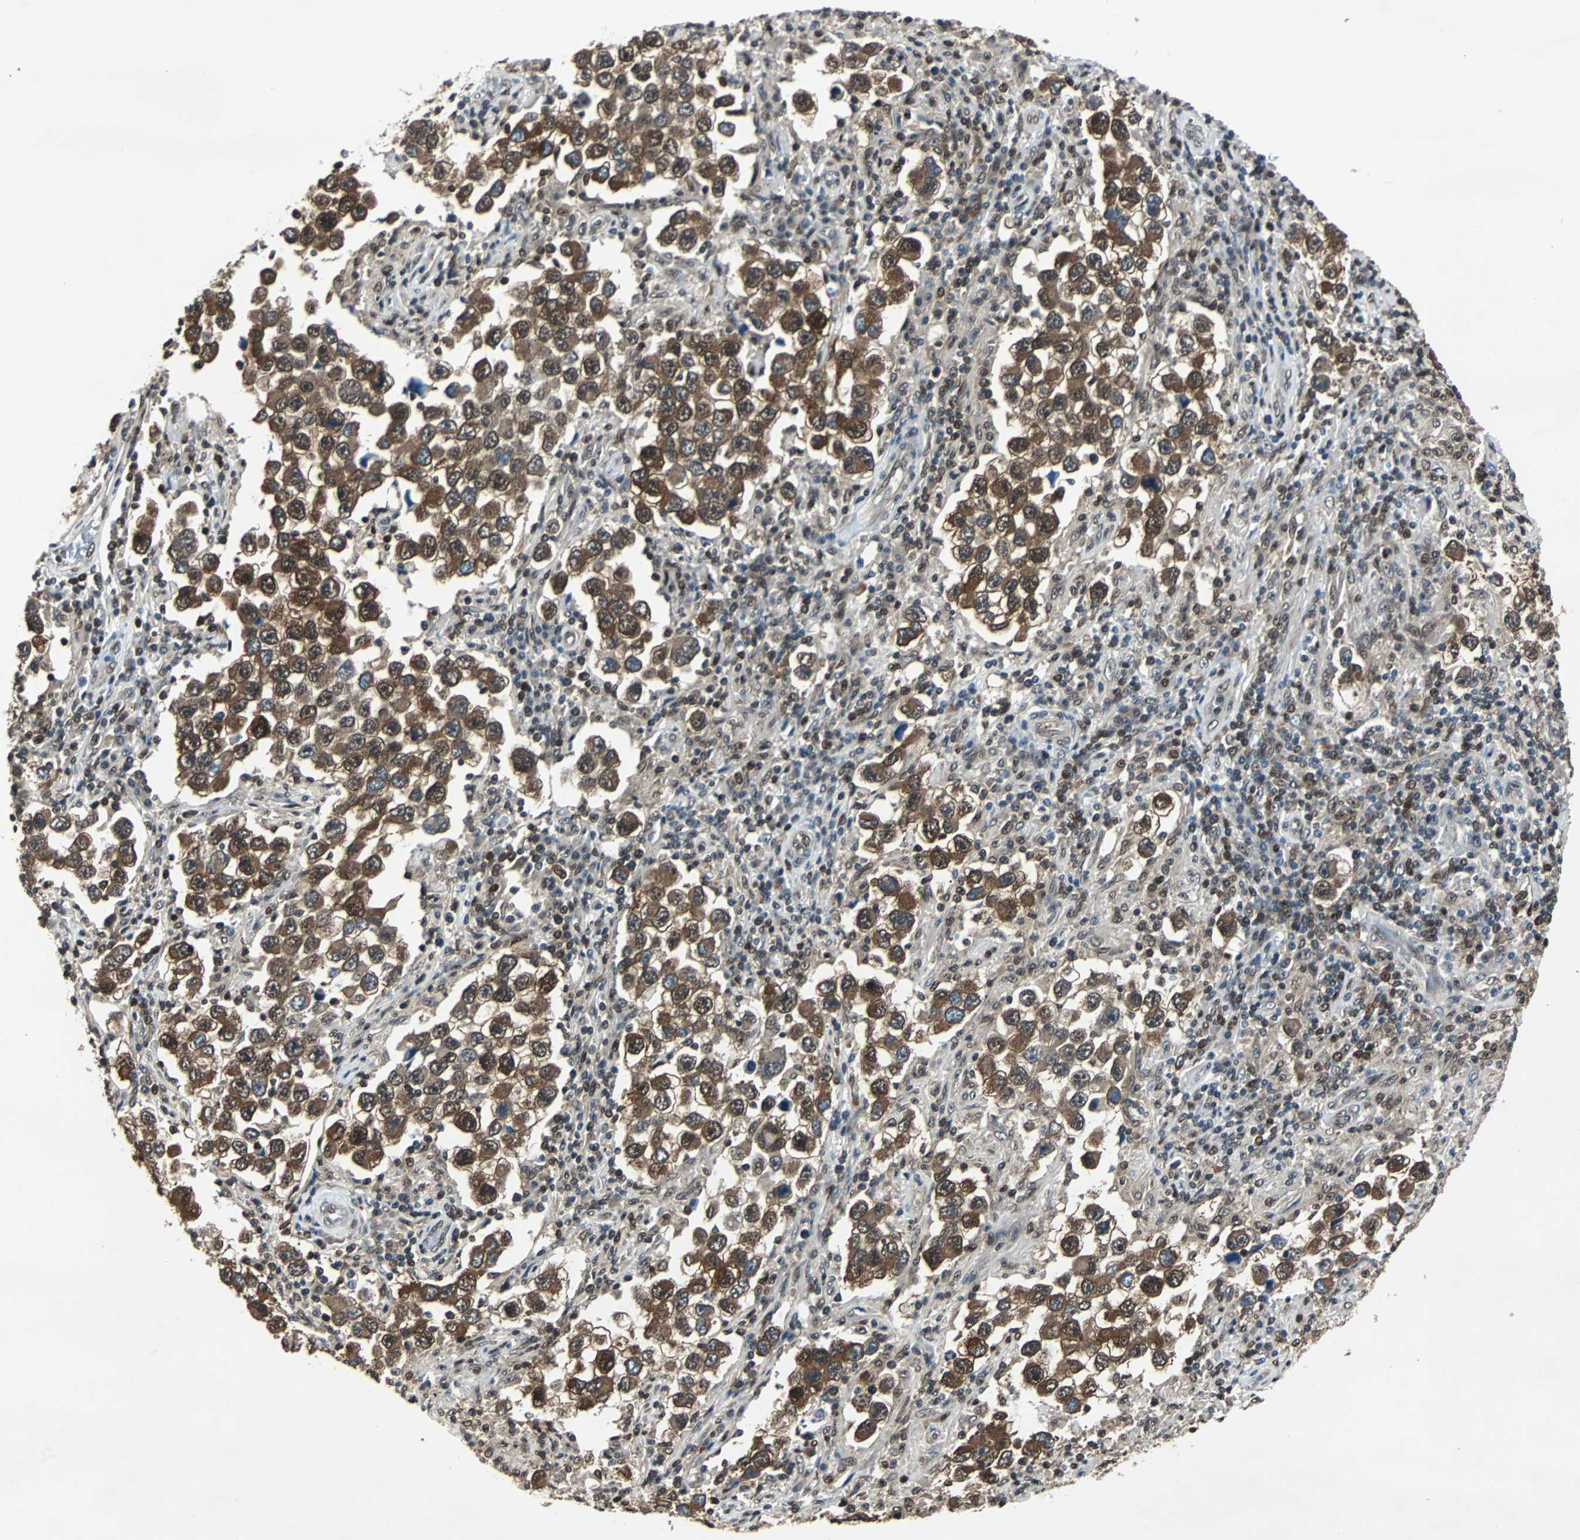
{"staining": {"intensity": "strong", "quantity": ">75%", "location": "cytoplasmic/membranous"}, "tissue": "testis cancer", "cell_type": "Tumor cells", "image_type": "cancer", "snomed": [{"axis": "morphology", "description": "Carcinoma, Embryonal, NOS"}, {"axis": "topography", "description": "Testis"}], "caption": "Protein staining by immunohistochemistry shows strong cytoplasmic/membranous positivity in approximately >75% of tumor cells in testis embryonal carcinoma. Immunohistochemistry stains the protein in brown and the nuclei are stained blue.", "gene": "ACLY", "patient": {"sex": "male", "age": 21}}